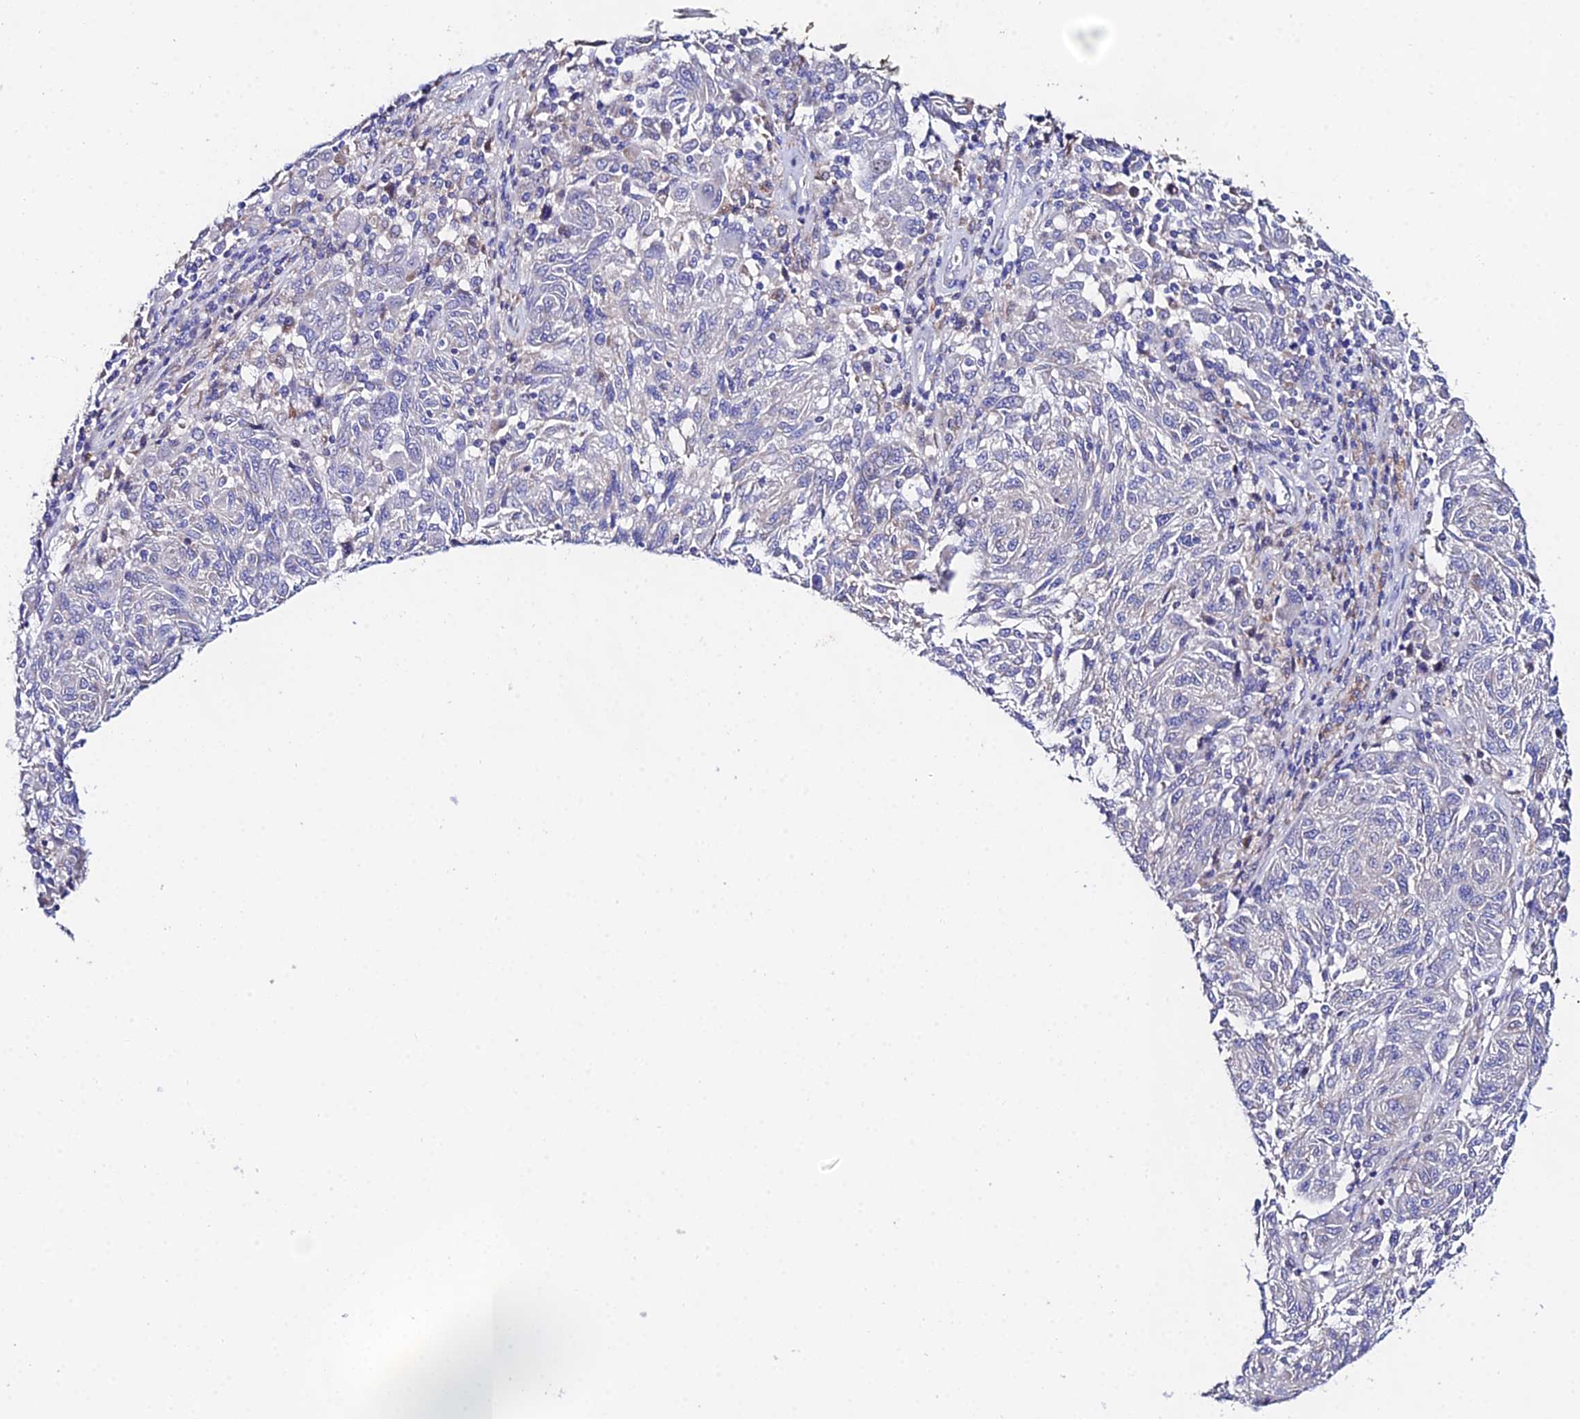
{"staining": {"intensity": "negative", "quantity": "none", "location": "none"}, "tissue": "melanoma", "cell_type": "Tumor cells", "image_type": "cancer", "snomed": [{"axis": "morphology", "description": "Malignant melanoma, NOS"}, {"axis": "topography", "description": "Skin"}], "caption": "The immunohistochemistry (IHC) histopathology image has no significant positivity in tumor cells of malignant melanoma tissue.", "gene": "PPP2R2C", "patient": {"sex": "male", "age": 53}}